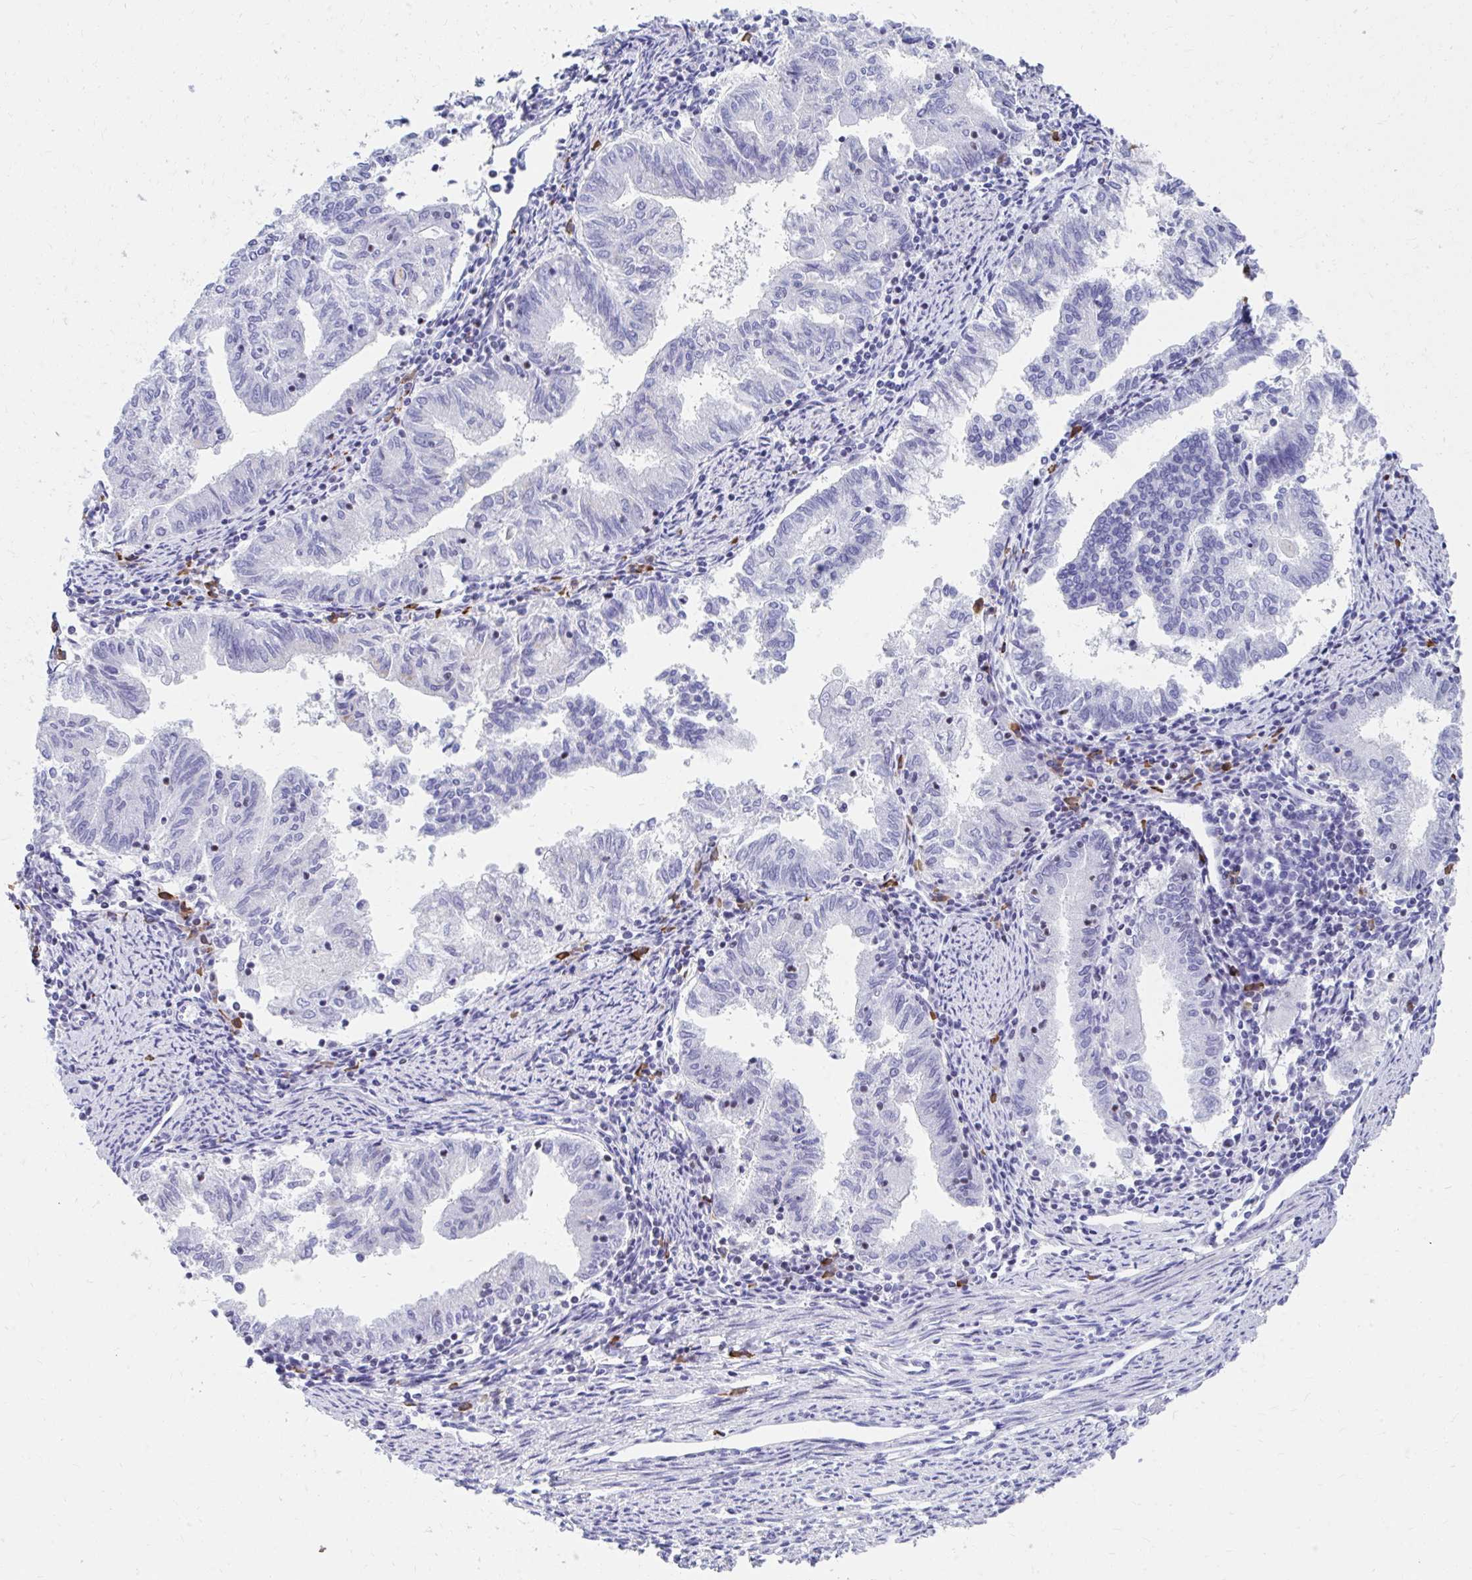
{"staining": {"intensity": "negative", "quantity": "none", "location": "none"}, "tissue": "endometrial cancer", "cell_type": "Tumor cells", "image_type": "cancer", "snomed": [{"axis": "morphology", "description": "Adenocarcinoma, NOS"}, {"axis": "topography", "description": "Endometrium"}], "caption": "Adenocarcinoma (endometrial) stained for a protein using IHC displays no expression tumor cells.", "gene": "RUNX3", "patient": {"sex": "female", "age": 79}}